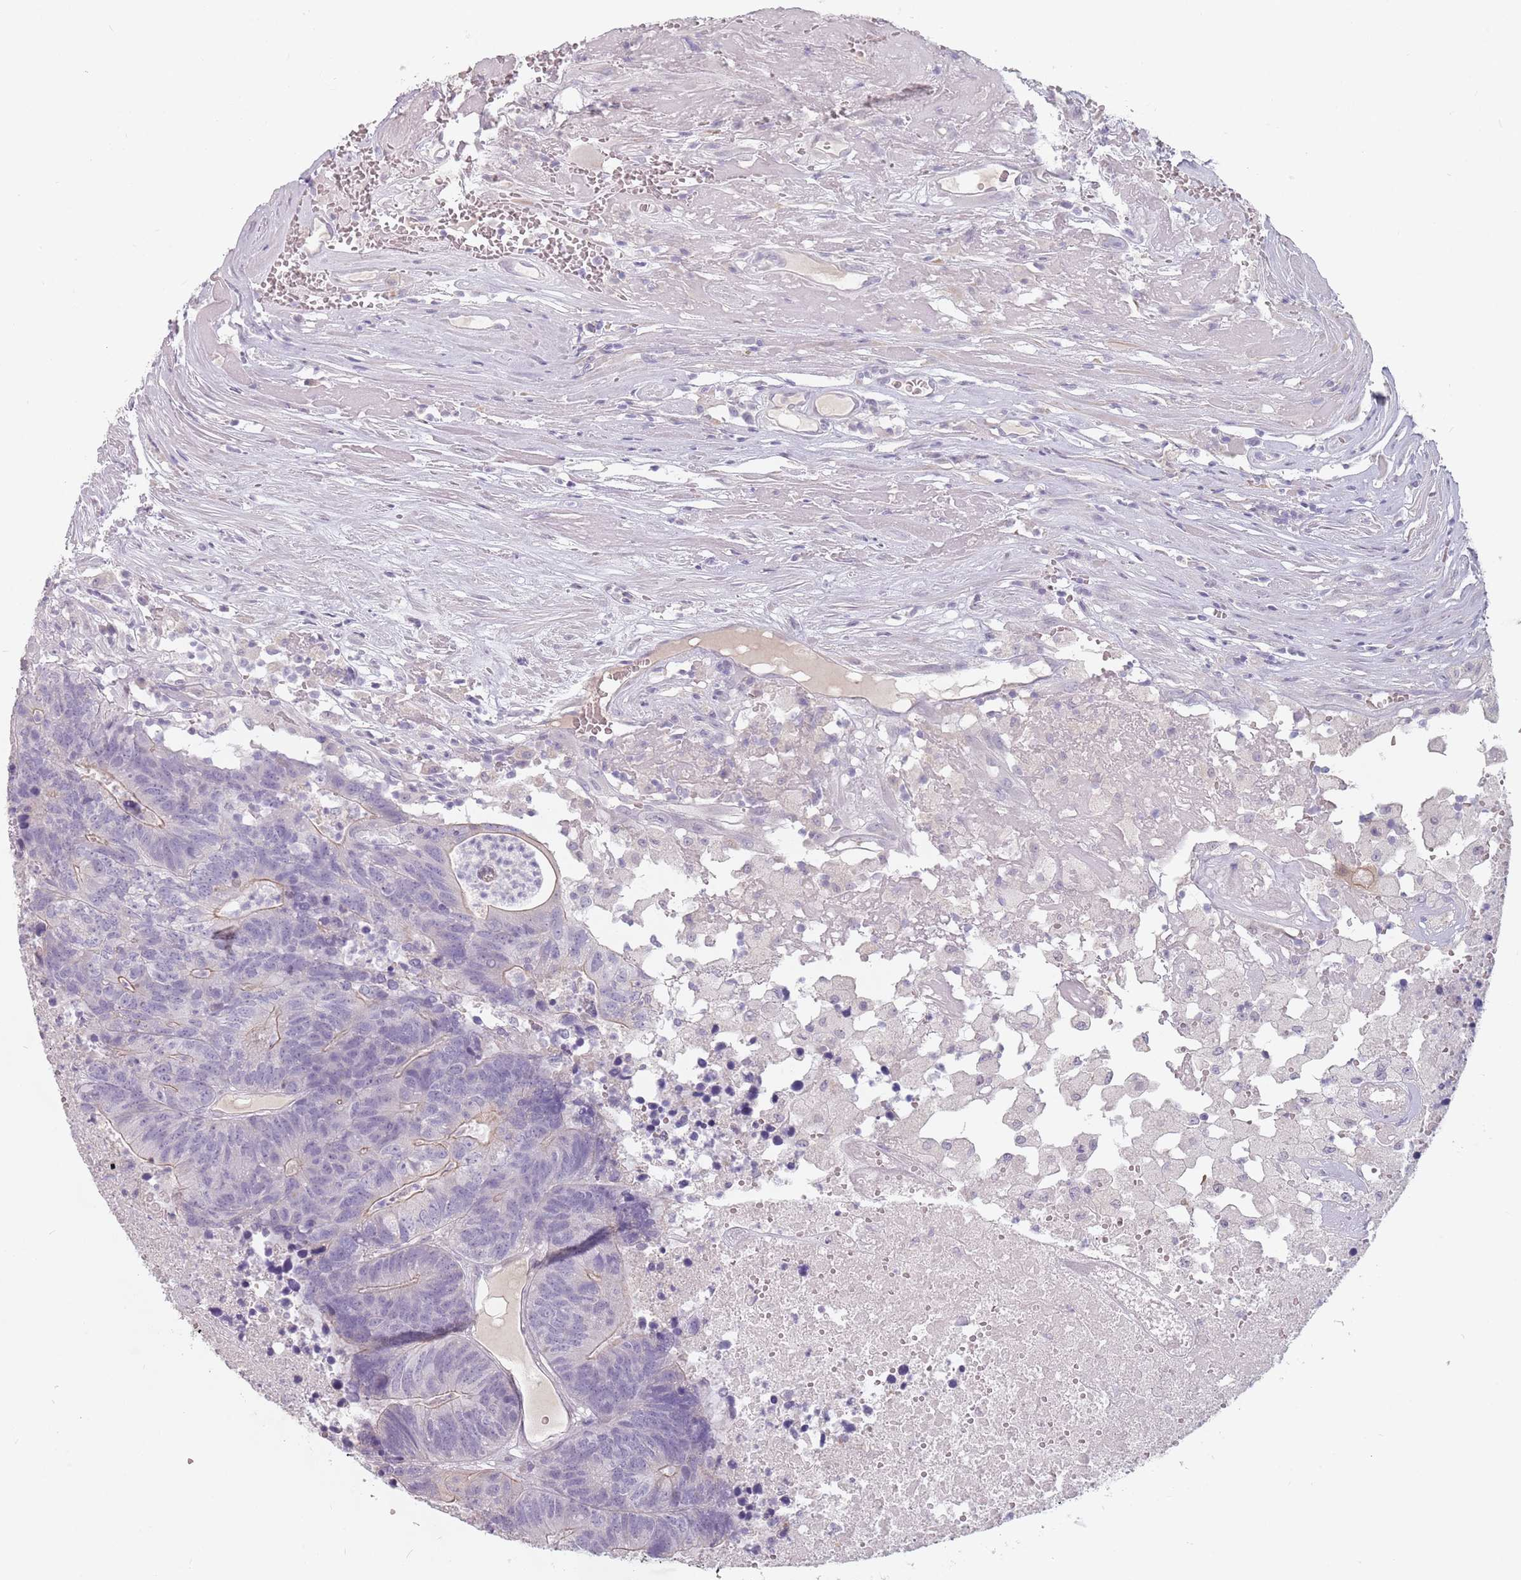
{"staining": {"intensity": "weak", "quantity": "25%-75%", "location": "cytoplasmic/membranous"}, "tissue": "colorectal cancer", "cell_type": "Tumor cells", "image_type": "cancer", "snomed": [{"axis": "morphology", "description": "Adenocarcinoma, NOS"}, {"axis": "topography", "description": "Colon"}], "caption": "This is an image of immunohistochemistry (IHC) staining of adenocarcinoma (colorectal), which shows weak expression in the cytoplasmic/membranous of tumor cells.", "gene": "CEP19", "patient": {"sex": "female", "age": 48}}